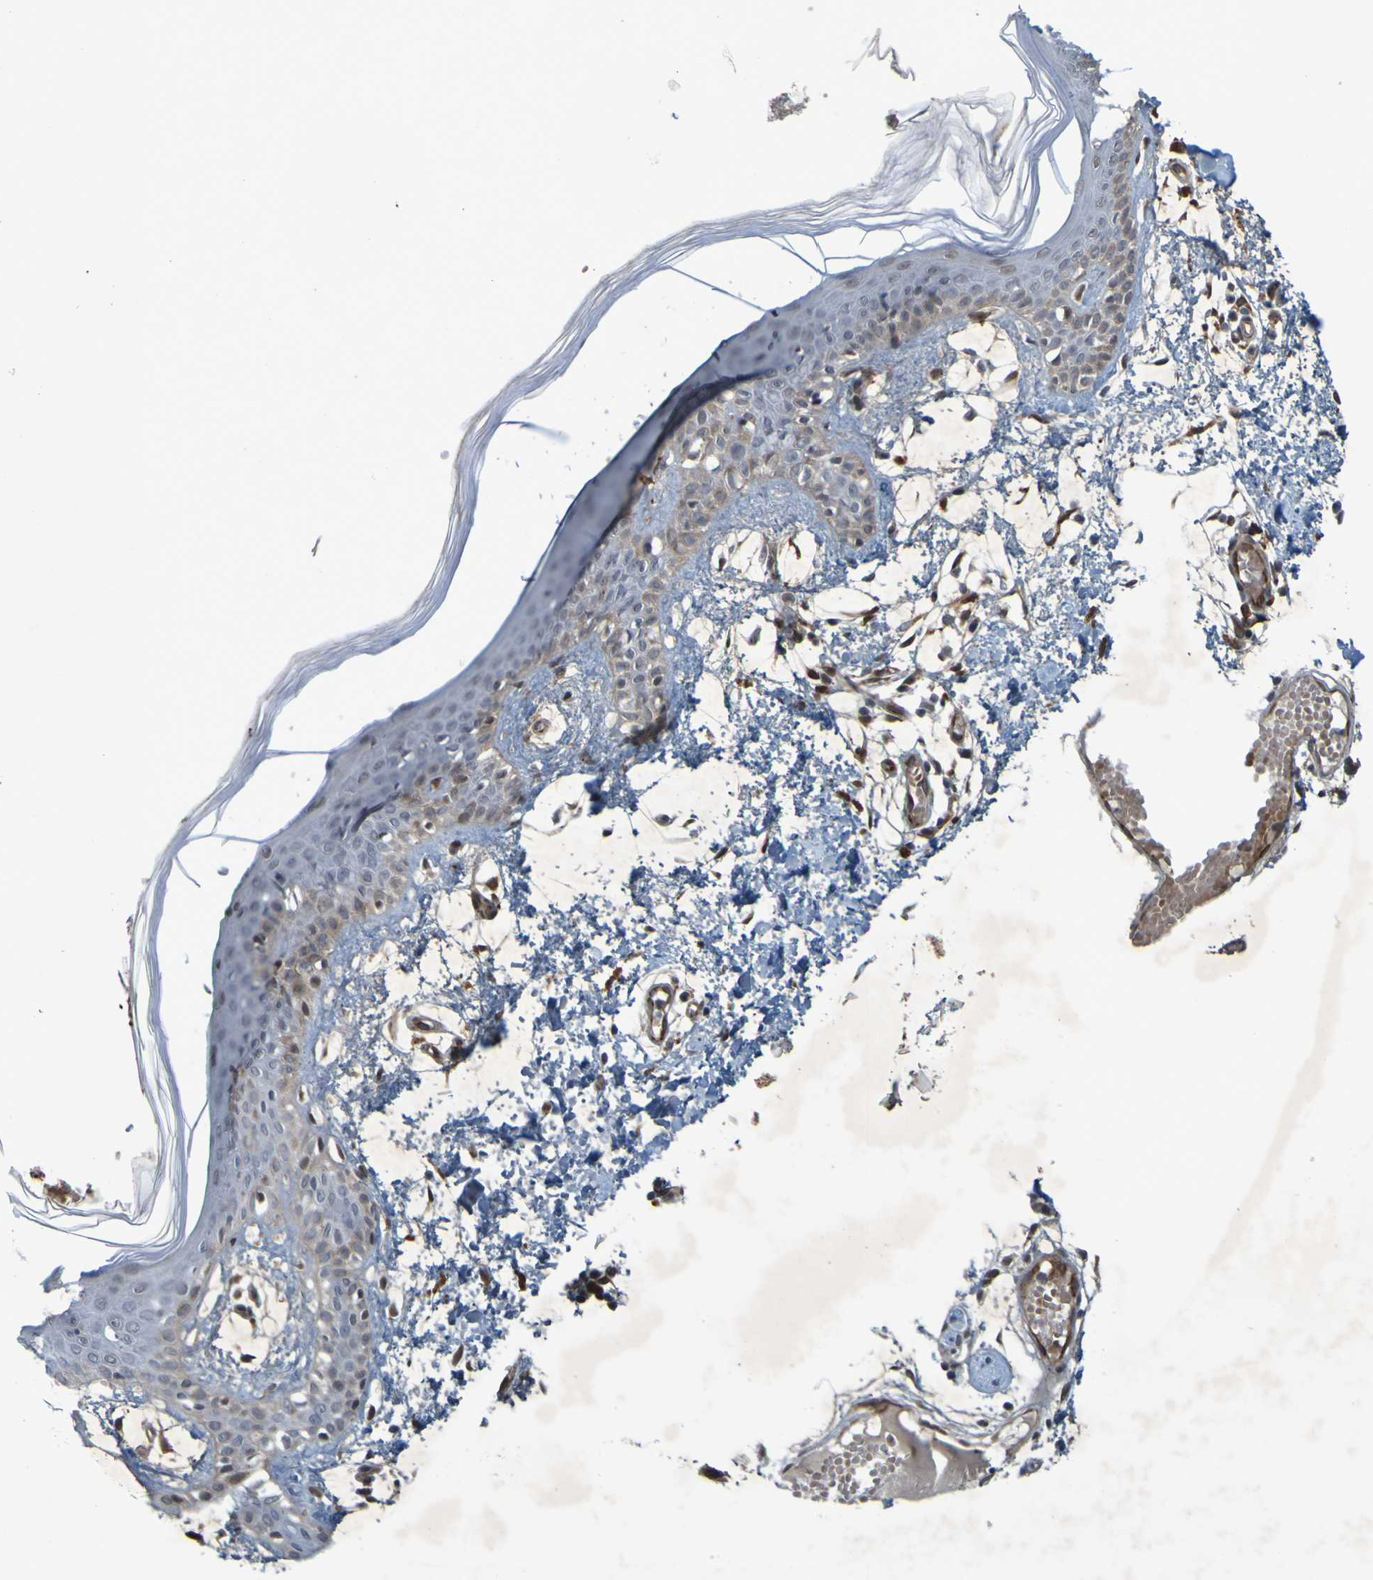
{"staining": {"intensity": "weak", "quantity": ">75%", "location": "cytoplasmic/membranous"}, "tissue": "skin", "cell_type": "Fibroblasts", "image_type": "normal", "snomed": [{"axis": "morphology", "description": "Normal tissue, NOS"}, {"axis": "topography", "description": "Skin"}], "caption": "Immunohistochemistry (IHC) micrograph of normal skin: human skin stained using immunohistochemistry shows low levels of weak protein expression localized specifically in the cytoplasmic/membranous of fibroblasts, appearing as a cytoplasmic/membranous brown color.", "gene": "MCPH1", "patient": {"sex": "male", "age": 53}}